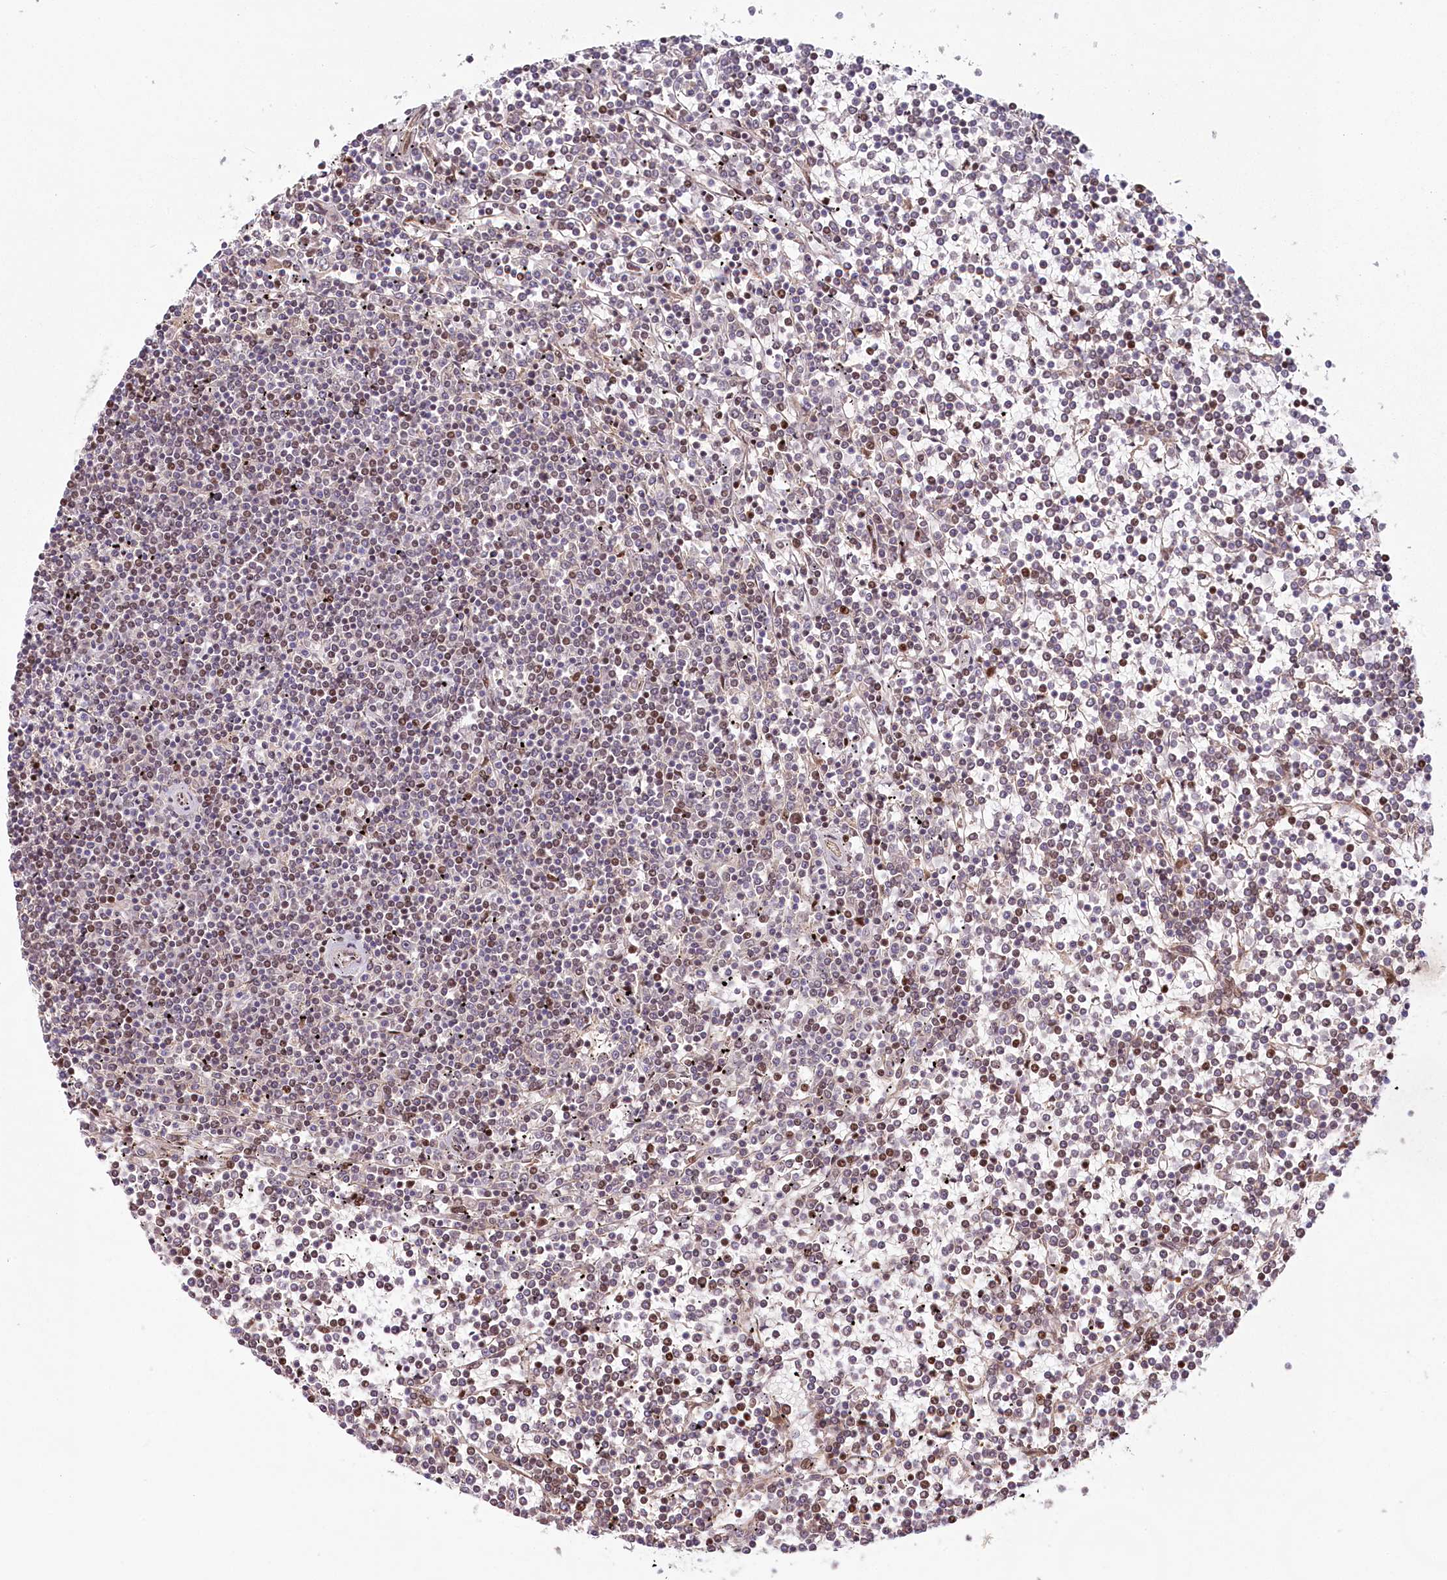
{"staining": {"intensity": "moderate", "quantity": "<25%", "location": "nuclear"}, "tissue": "lymphoma", "cell_type": "Tumor cells", "image_type": "cancer", "snomed": [{"axis": "morphology", "description": "Malignant lymphoma, non-Hodgkin's type, Low grade"}, {"axis": "topography", "description": "Spleen"}], "caption": "The micrograph demonstrates staining of lymphoma, revealing moderate nuclear protein expression (brown color) within tumor cells.", "gene": "FAM204A", "patient": {"sex": "female", "age": 19}}